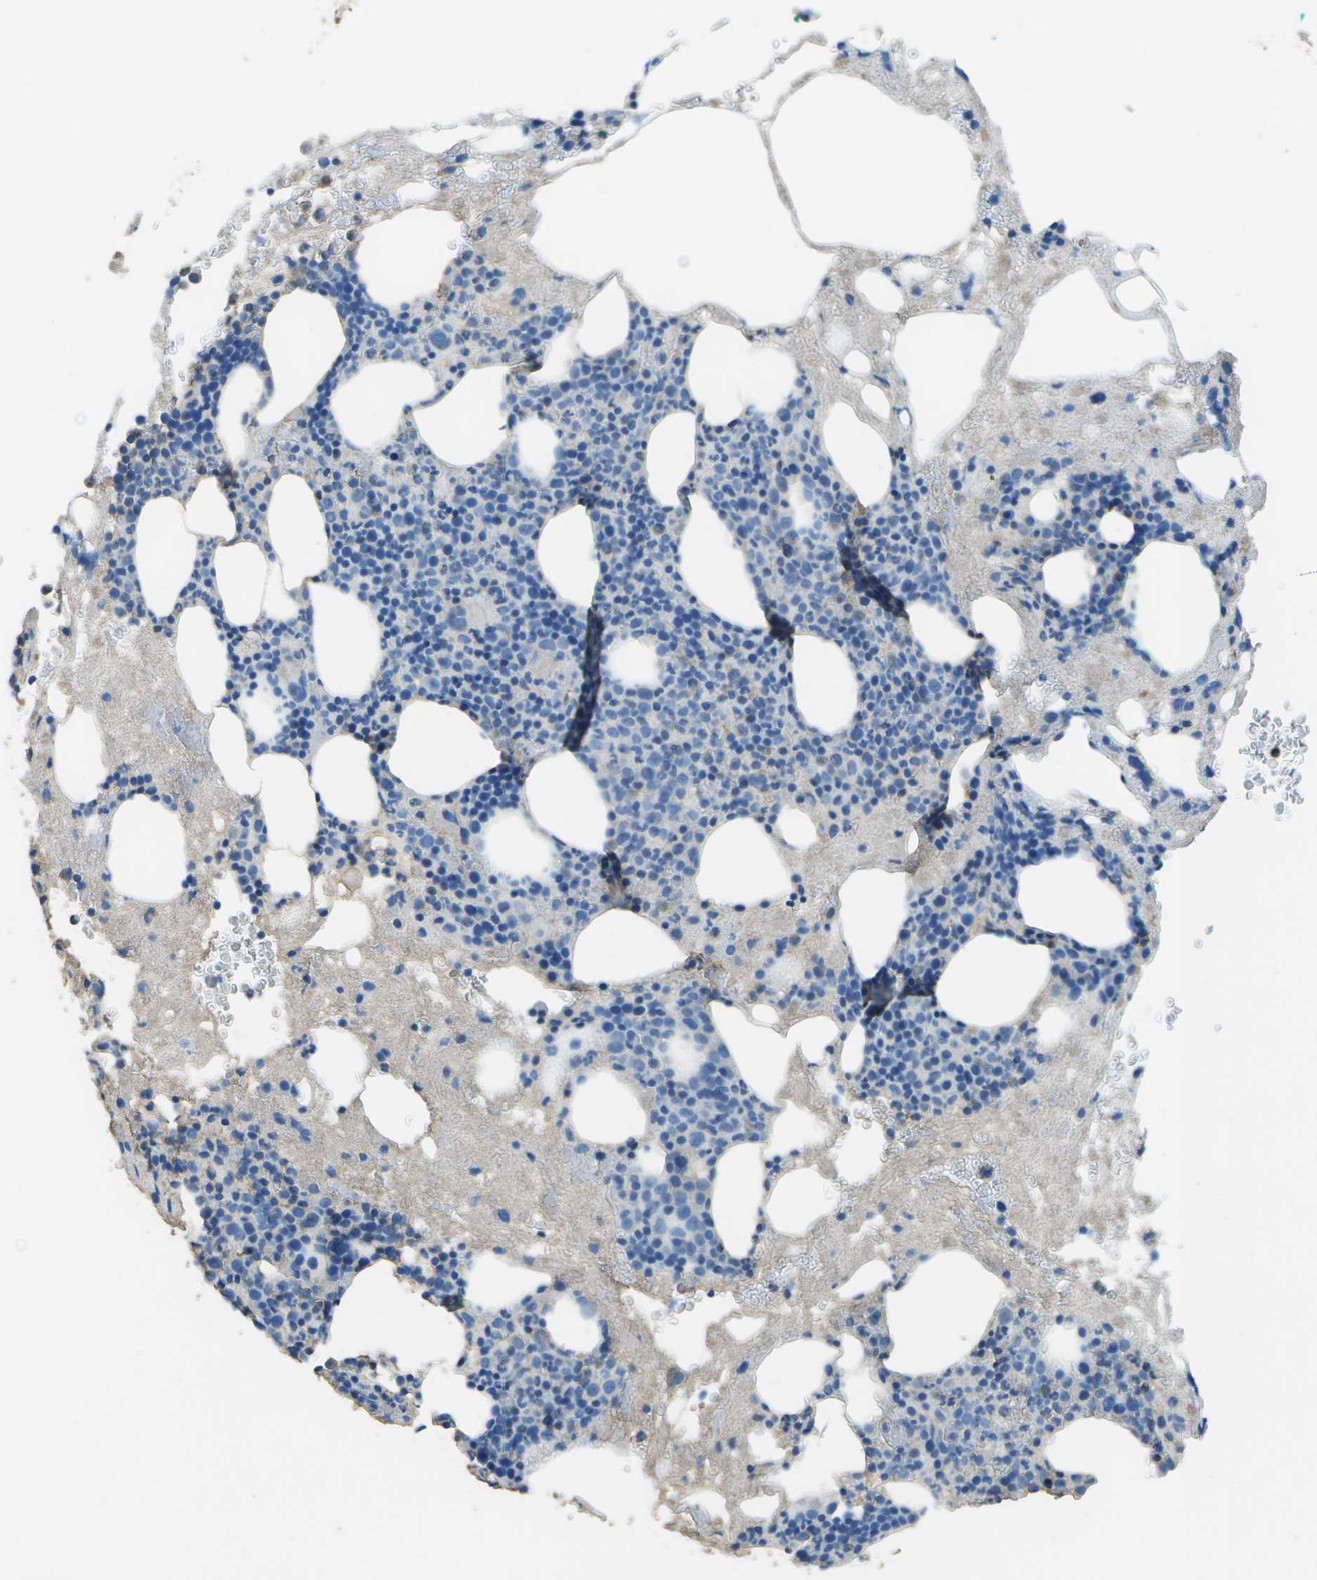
{"staining": {"intensity": "negative", "quantity": "none", "location": "none"}, "tissue": "bone marrow", "cell_type": "Hematopoietic cells", "image_type": "normal", "snomed": [{"axis": "morphology", "description": "Normal tissue, NOS"}, {"axis": "morphology", "description": "Inflammation, NOS"}, {"axis": "topography", "description": "Bone marrow"}], "caption": "The IHC histopathology image has no significant positivity in hematopoietic cells of bone marrow.", "gene": "CYP4F11", "patient": {"sex": "female", "age": 78}}